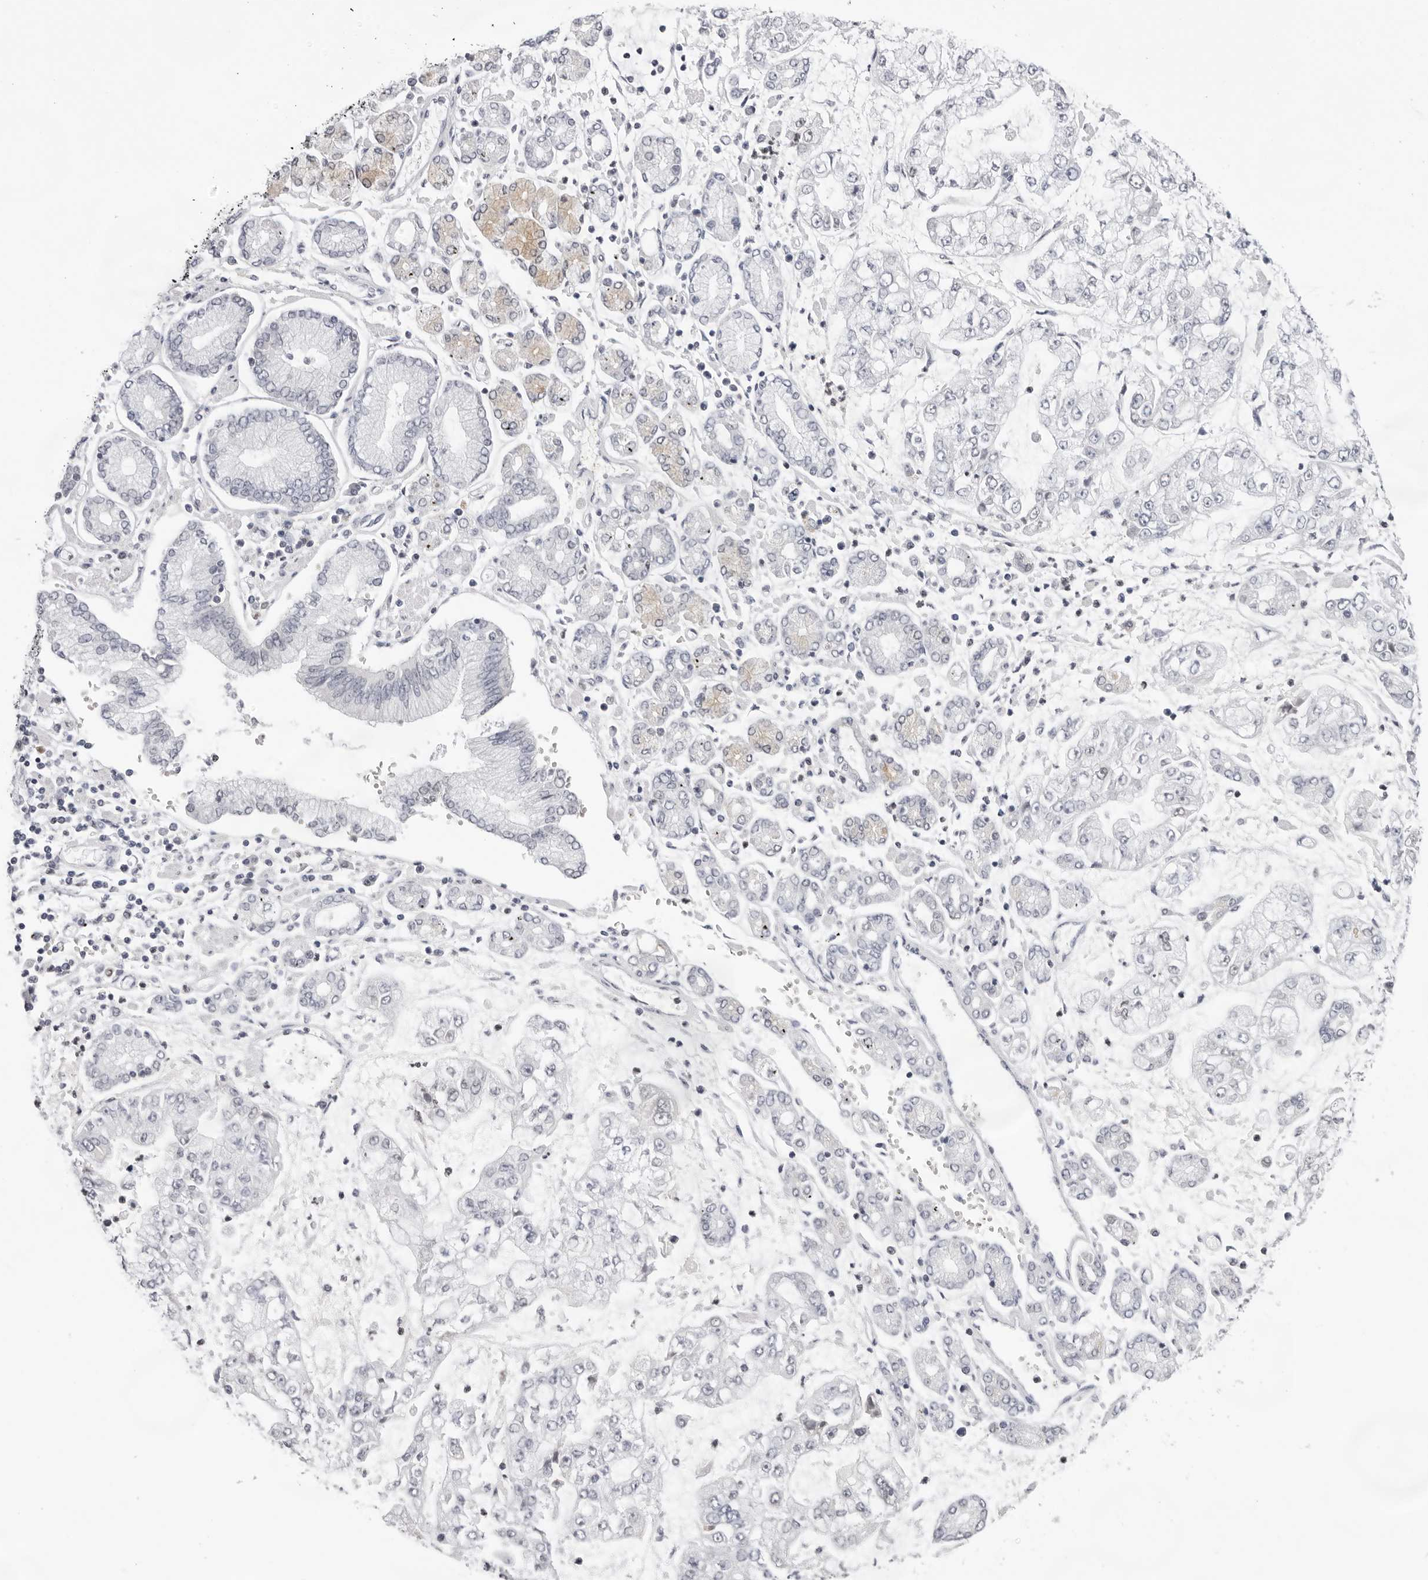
{"staining": {"intensity": "negative", "quantity": "none", "location": "none"}, "tissue": "stomach cancer", "cell_type": "Tumor cells", "image_type": "cancer", "snomed": [{"axis": "morphology", "description": "Adenocarcinoma, NOS"}, {"axis": "topography", "description": "Stomach"}], "caption": "This image is of adenocarcinoma (stomach) stained with IHC to label a protein in brown with the nuclei are counter-stained blue. There is no staining in tumor cells.", "gene": "OGG1", "patient": {"sex": "male", "age": 76}}